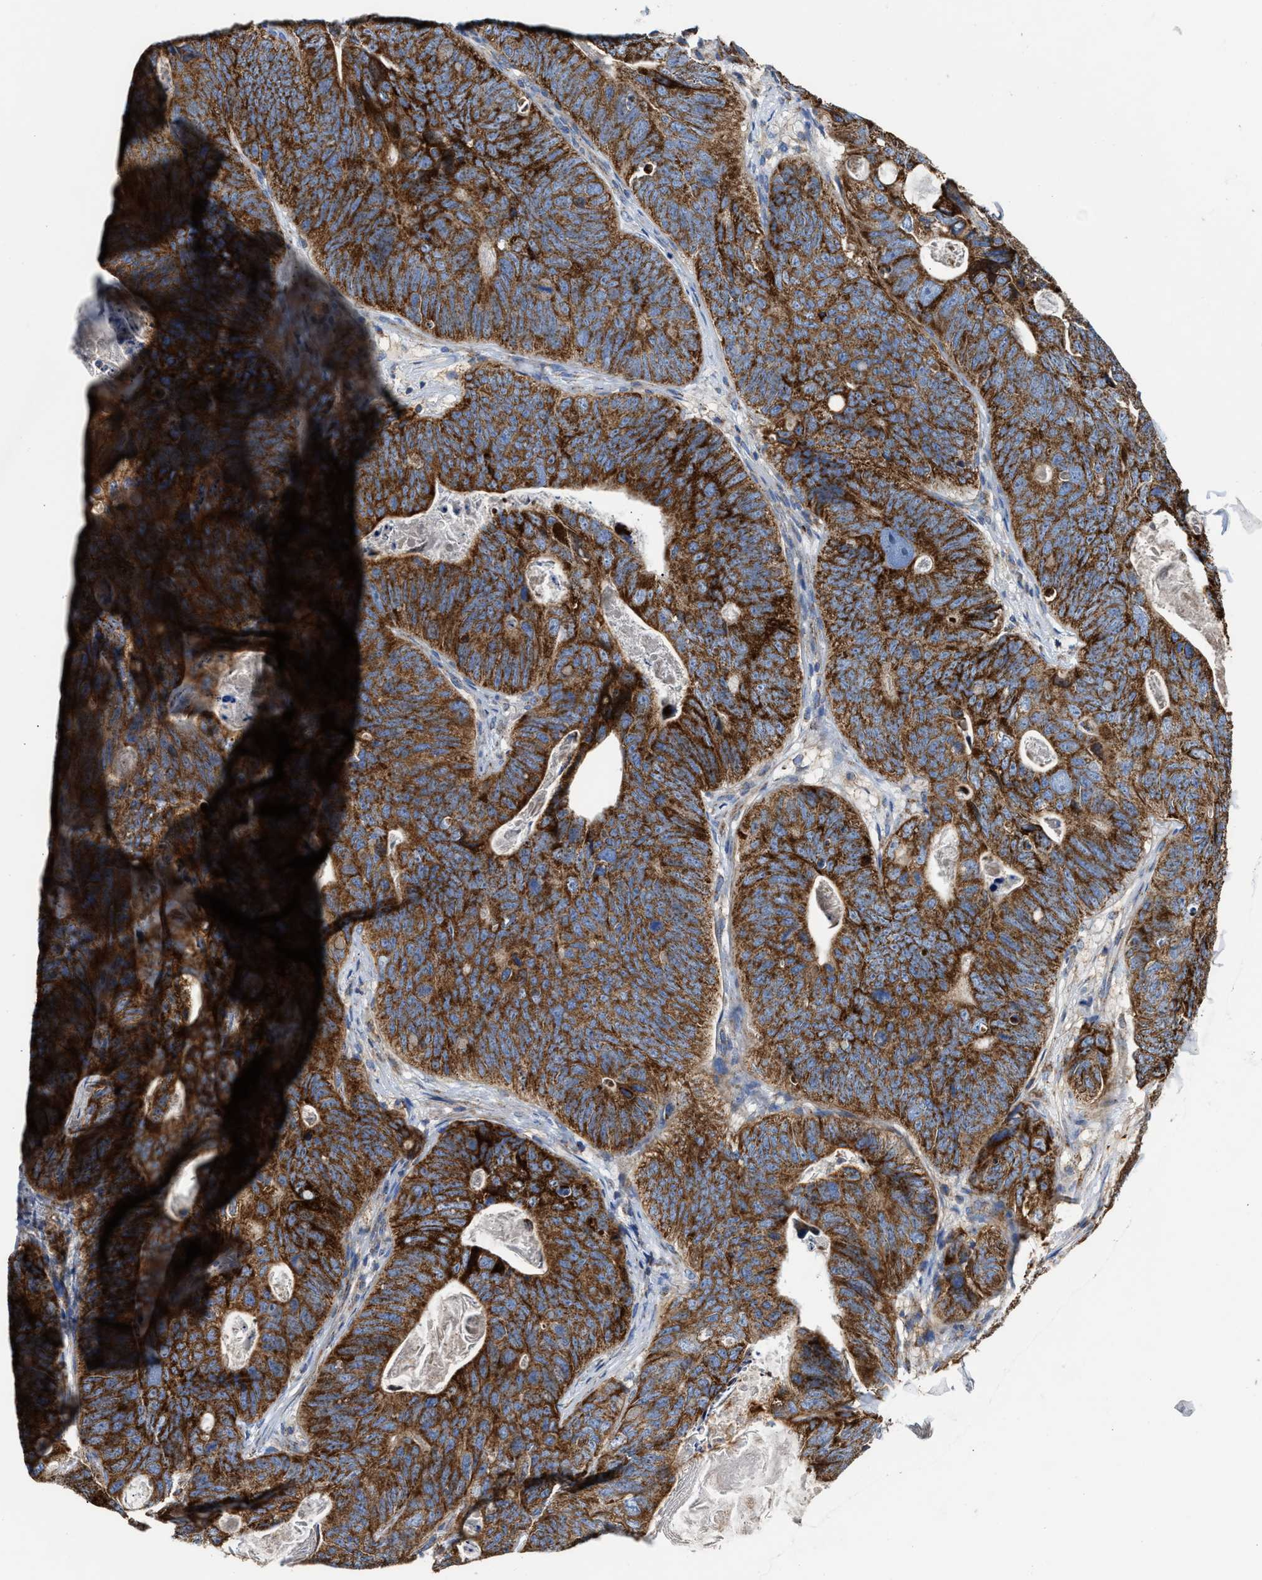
{"staining": {"intensity": "strong", "quantity": ">75%", "location": "cytoplasmic/membranous"}, "tissue": "stomach cancer", "cell_type": "Tumor cells", "image_type": "cancer", "snomed": [{"axis": "morphology", "description": "Normal tissue, NOS"}, {"axis": "morphology", "description": "Adenocarcinoma, NOS"}, {"axis": "topography", "description": "Stomach"}], "caption": "A histopathology image of adenocarcinoma (stomach) stained for a protein shows strong cytoplasmic/membranous brown staining in tumor cells.", "gene": "MECR", "patient": {"sex": "female", "age": 89}}